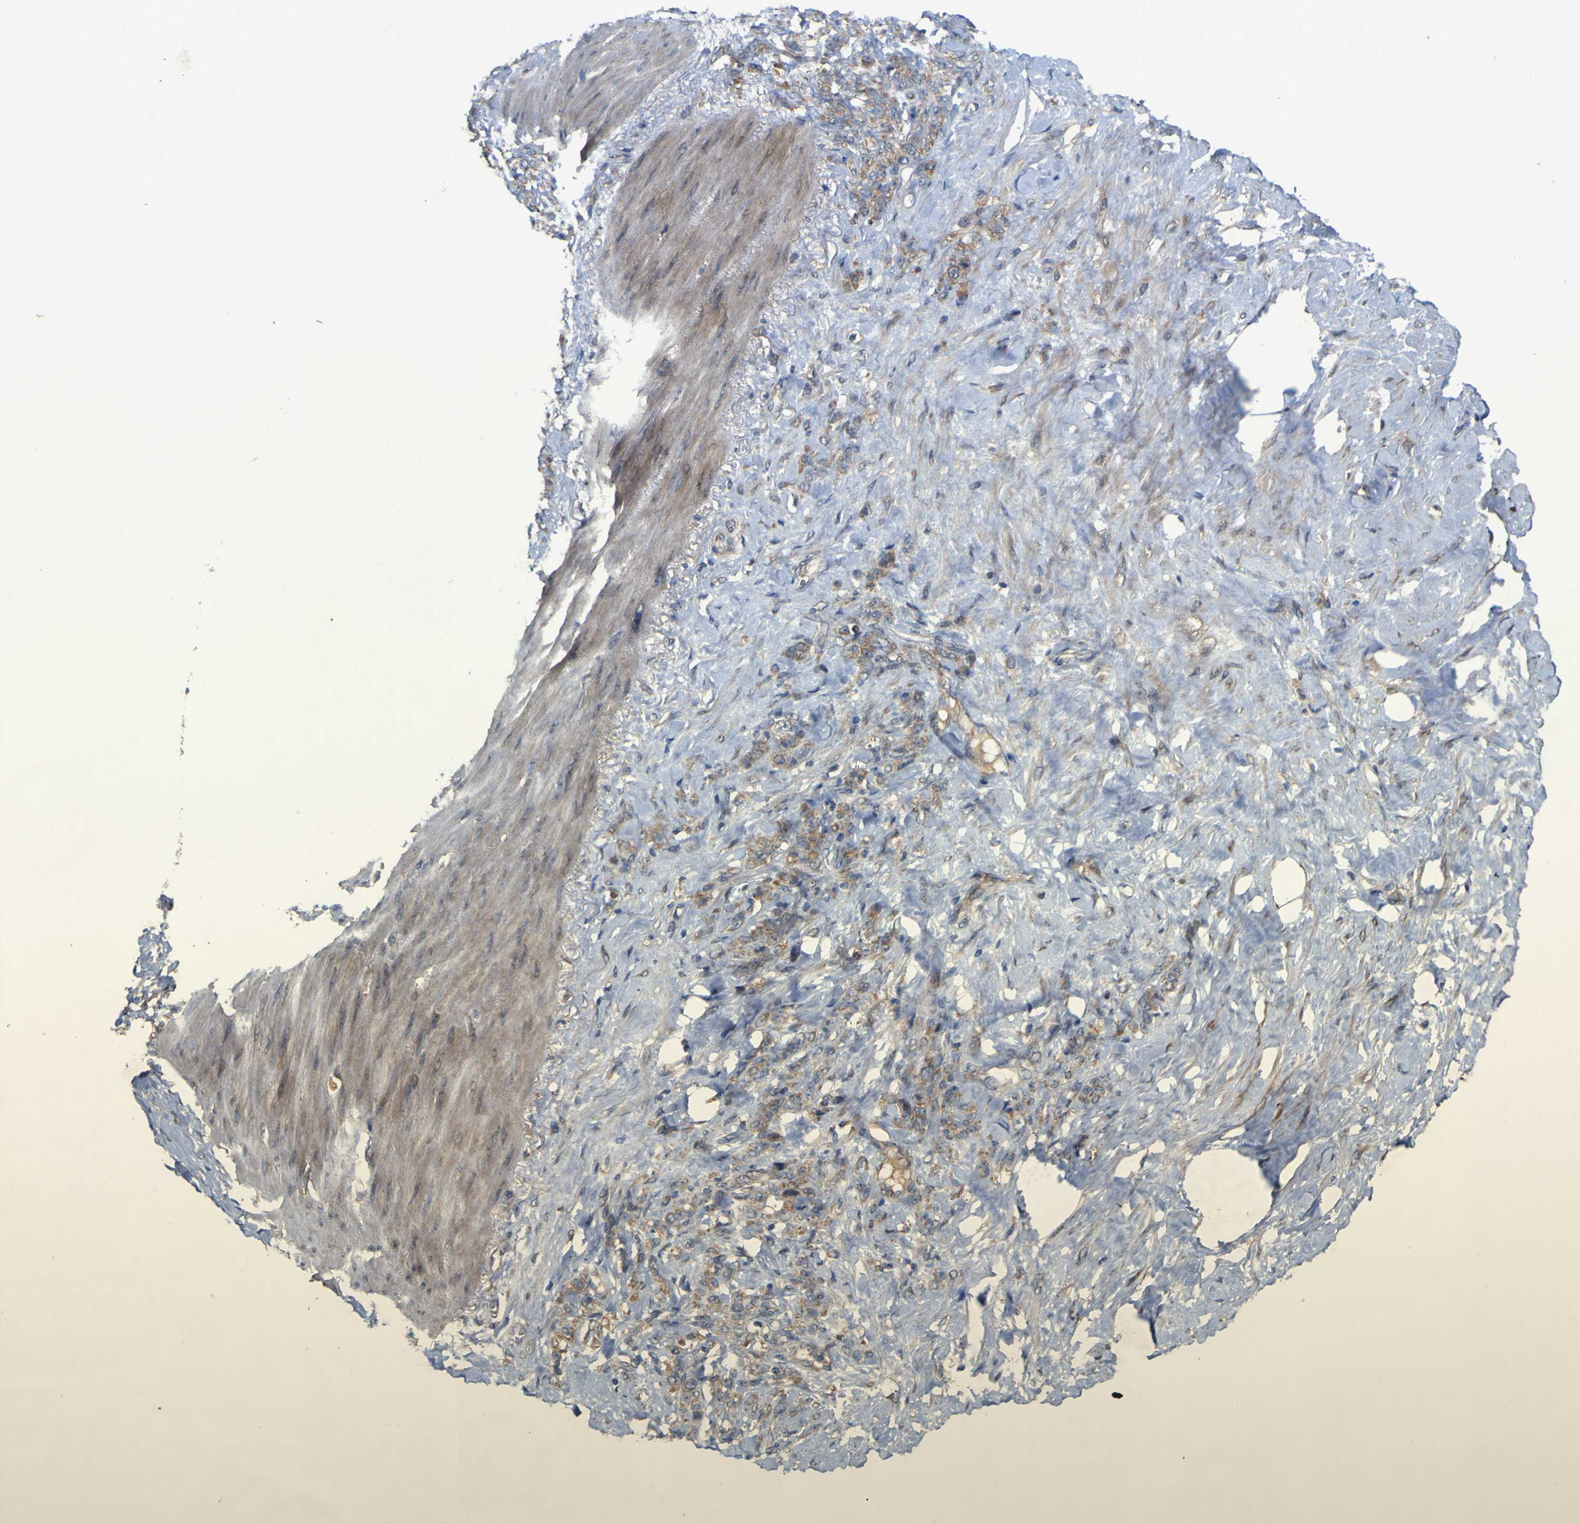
{"staining": {"intensity": "weak", "quantity": ">75%", "location": "cytoplasmic/membranous"}, "tissue": "stomach cancer", "cell_type": "Tumor cells", "image_type": "cancer", "snomed": [{"axis": "morphology", "description": "Adenocarcinoma, NOS"}, {"axis": "topography", "description": "Stomach"}], "caption": "Stomach adenocarcinoma tissue exhibits weak cytoplasmic/membranous expression in approximately >75% of tumor cells, visualized by immunohistochemistry.", "gene": "IRAK2", "patient": {"sex": "male", "age": 82}}